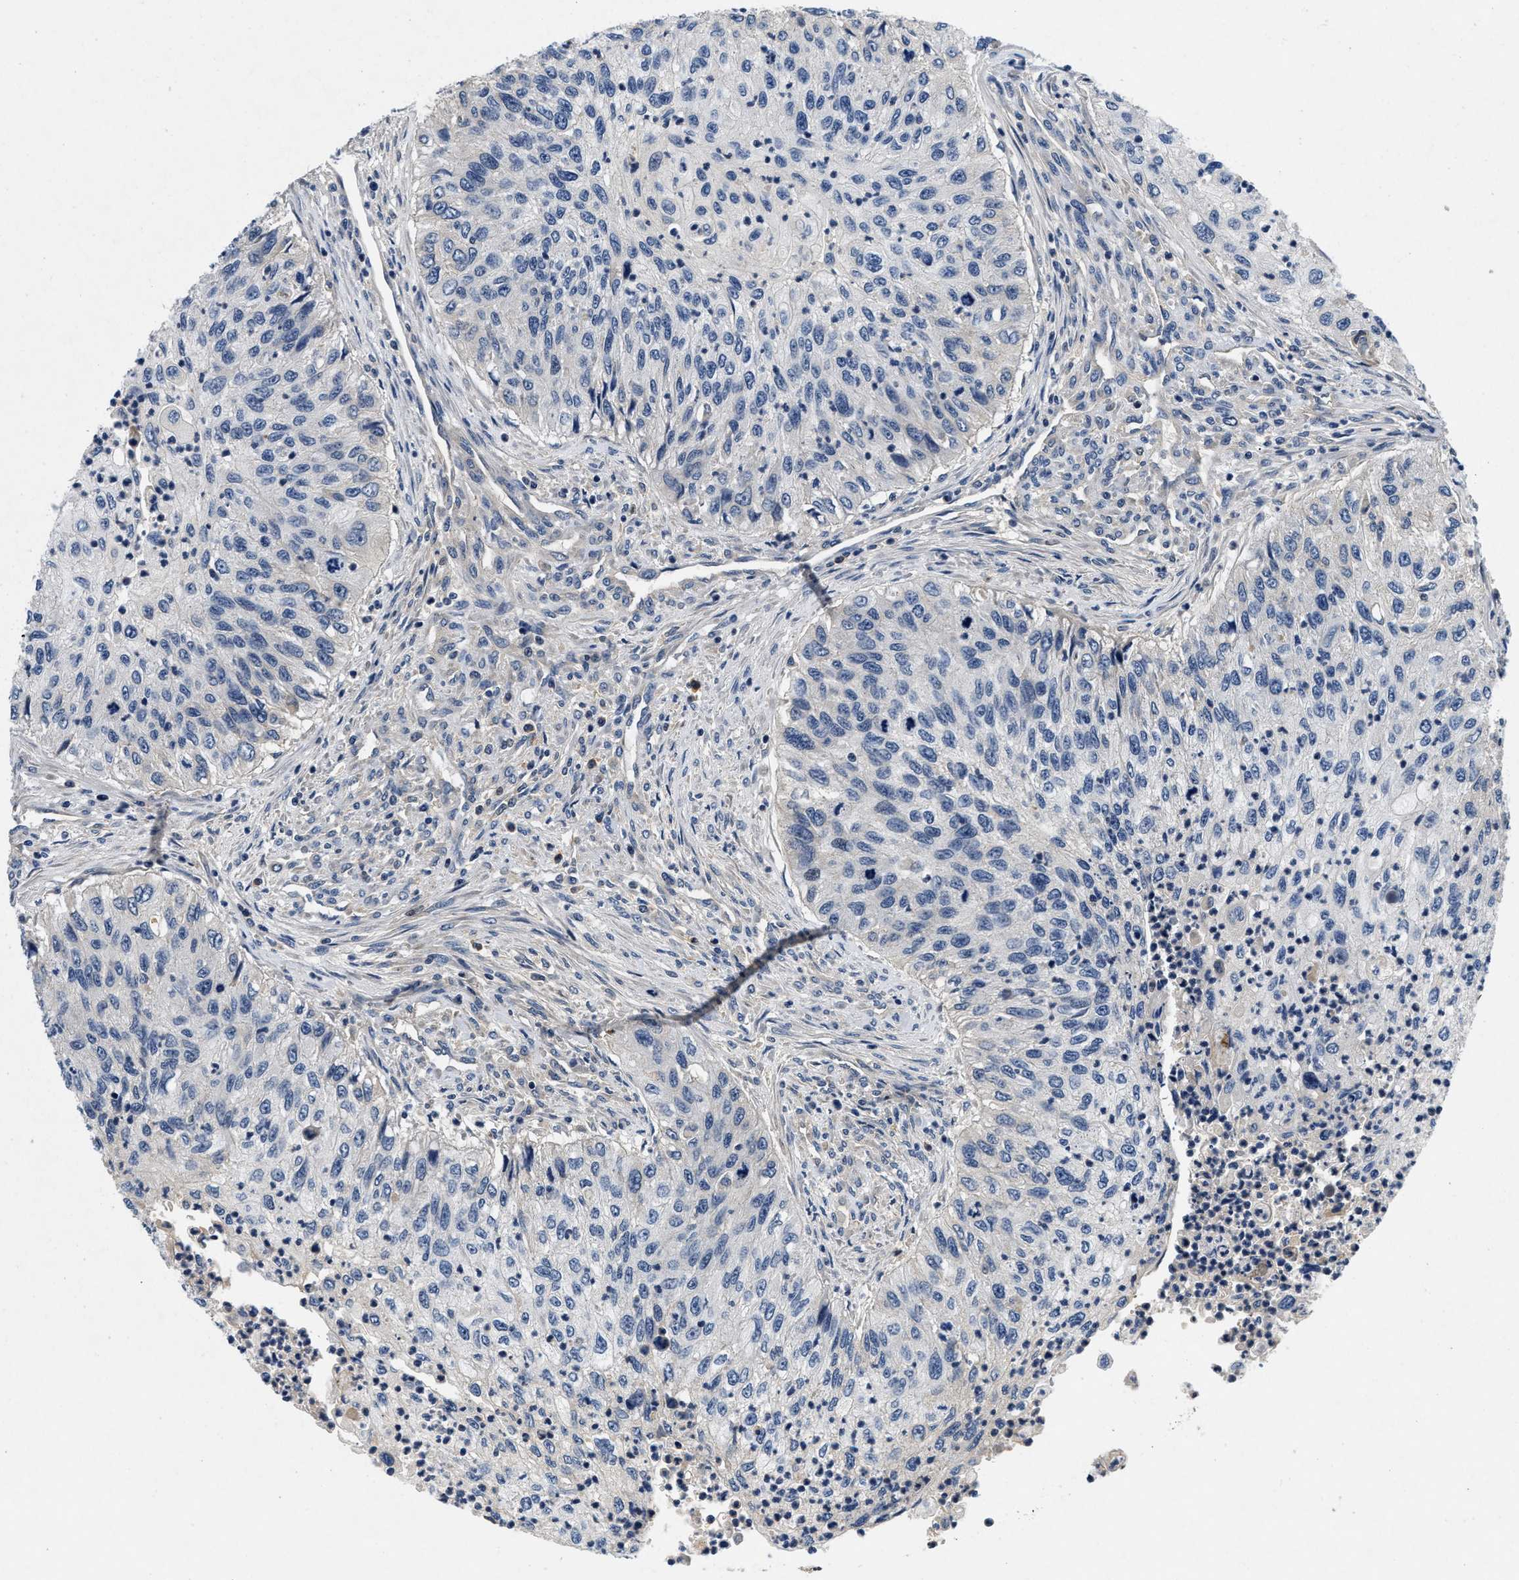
{"staining": {"intensity": "negative", "quantity": "none", "location": "none"}, "tissue": "urothelial cancer", "cell_type": "Tumor cells", "image_type": "cancer", "snomed": [{"axis": "morphology", "description": "Urothelial carcinoma, High grade"}, {"axis": "topography", "description": "Urinary bladder"}], "caption": "IHC micrograph of urothelial cancer stained for a protein (brown), which reveals no expression in tumor cells.", "gene": "PDP1", "patient": {"sex": "female", "age": 60}}